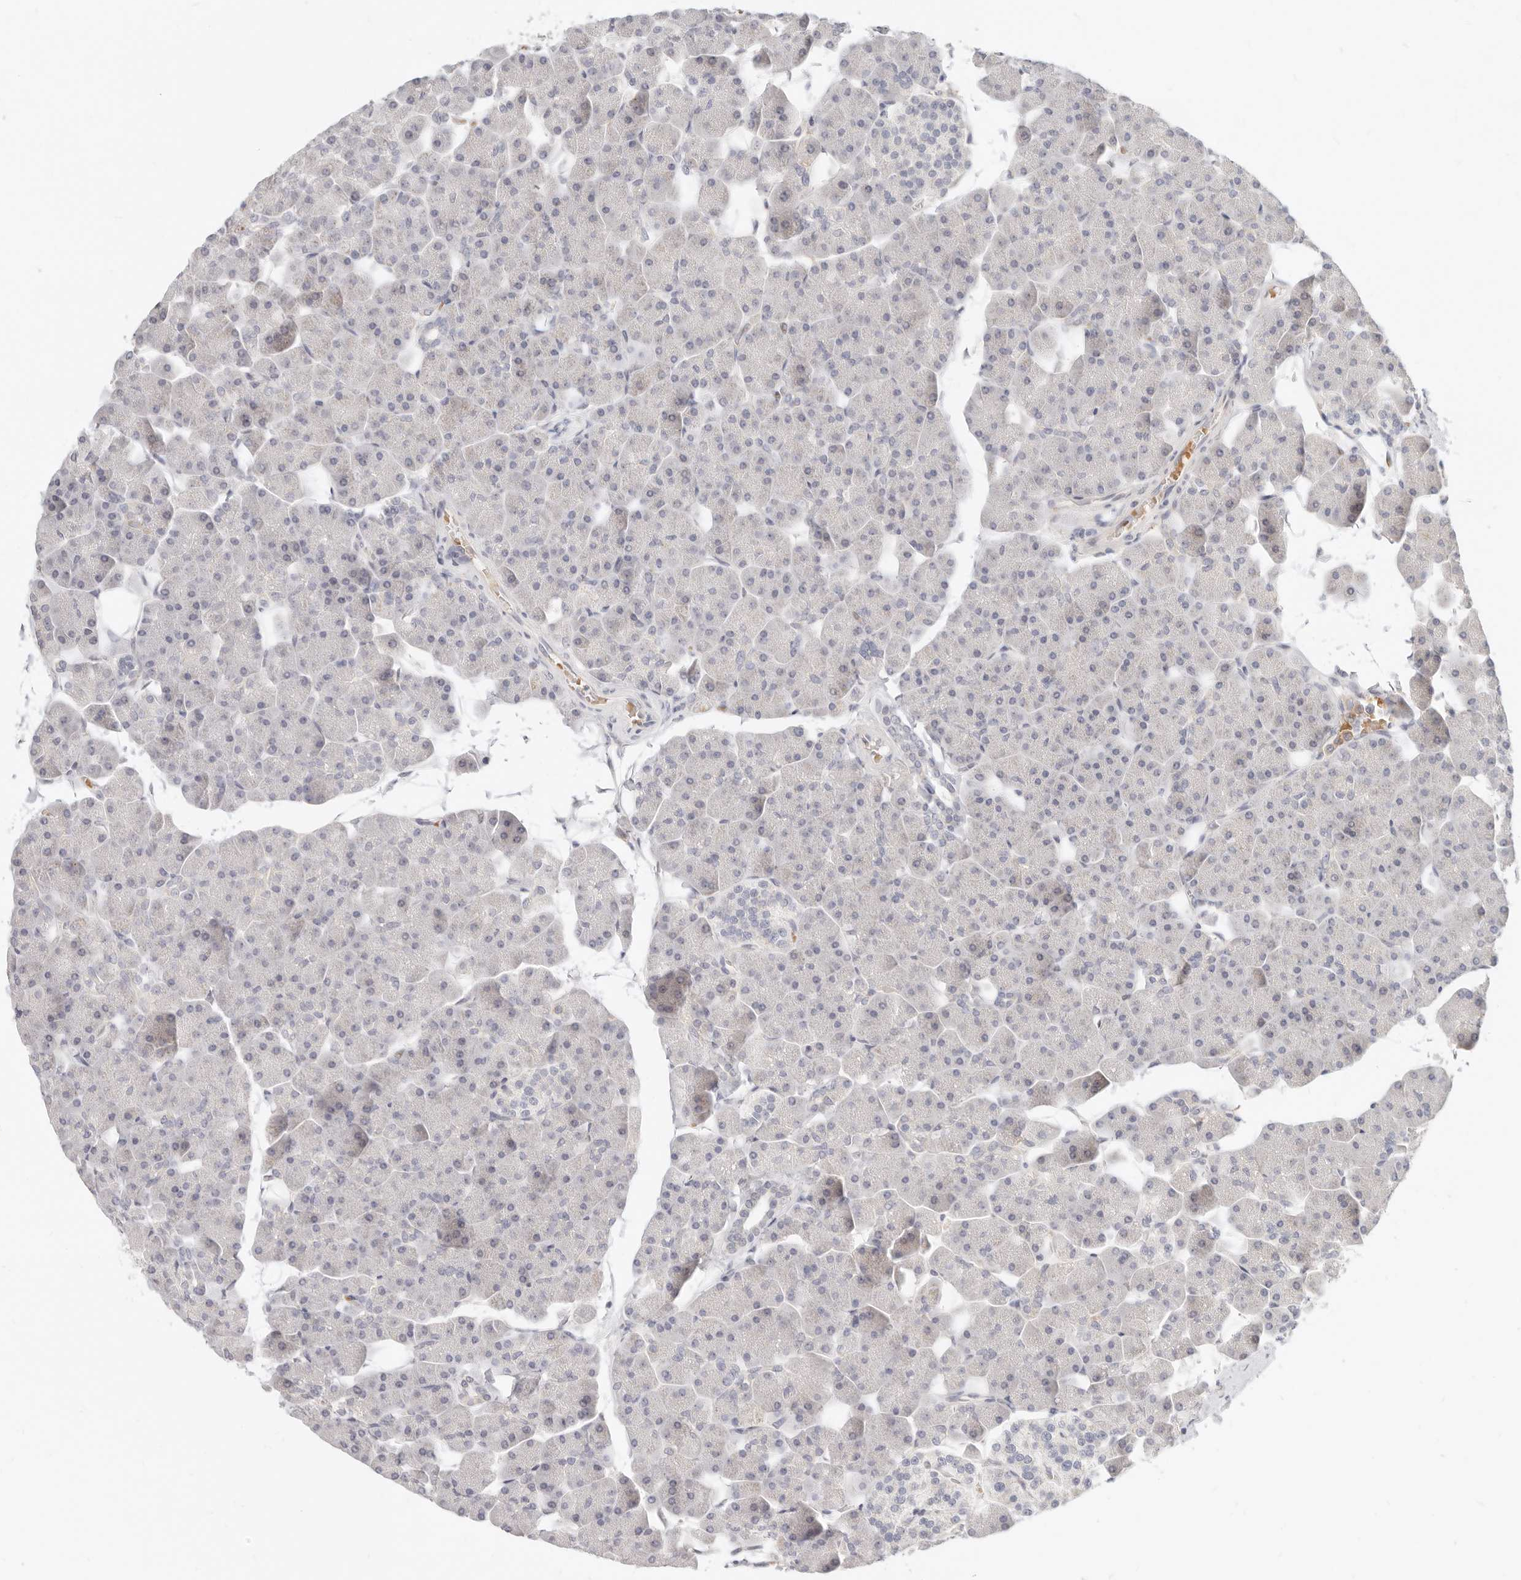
{"staining": {"intensity": "weak", "quantity": "<25%", "location": "cytoplasmic/membranous"}, "tissue": "pancreas", "cell_type": "Exocrine glandular cells", "image_type": "normal", "snomed": [{"axis": "morphology", "description": "Normal tissue, NOS"}, {"axis": "topography", "description": "Pancreas"}], "caption": "Human pancreas stained for a protein using immunohistochemistry (IHC) reveals no staining in exocrine glandular cells.", "gene": "LTB4R2", "patient": {"sex": "male", "age": 35}}